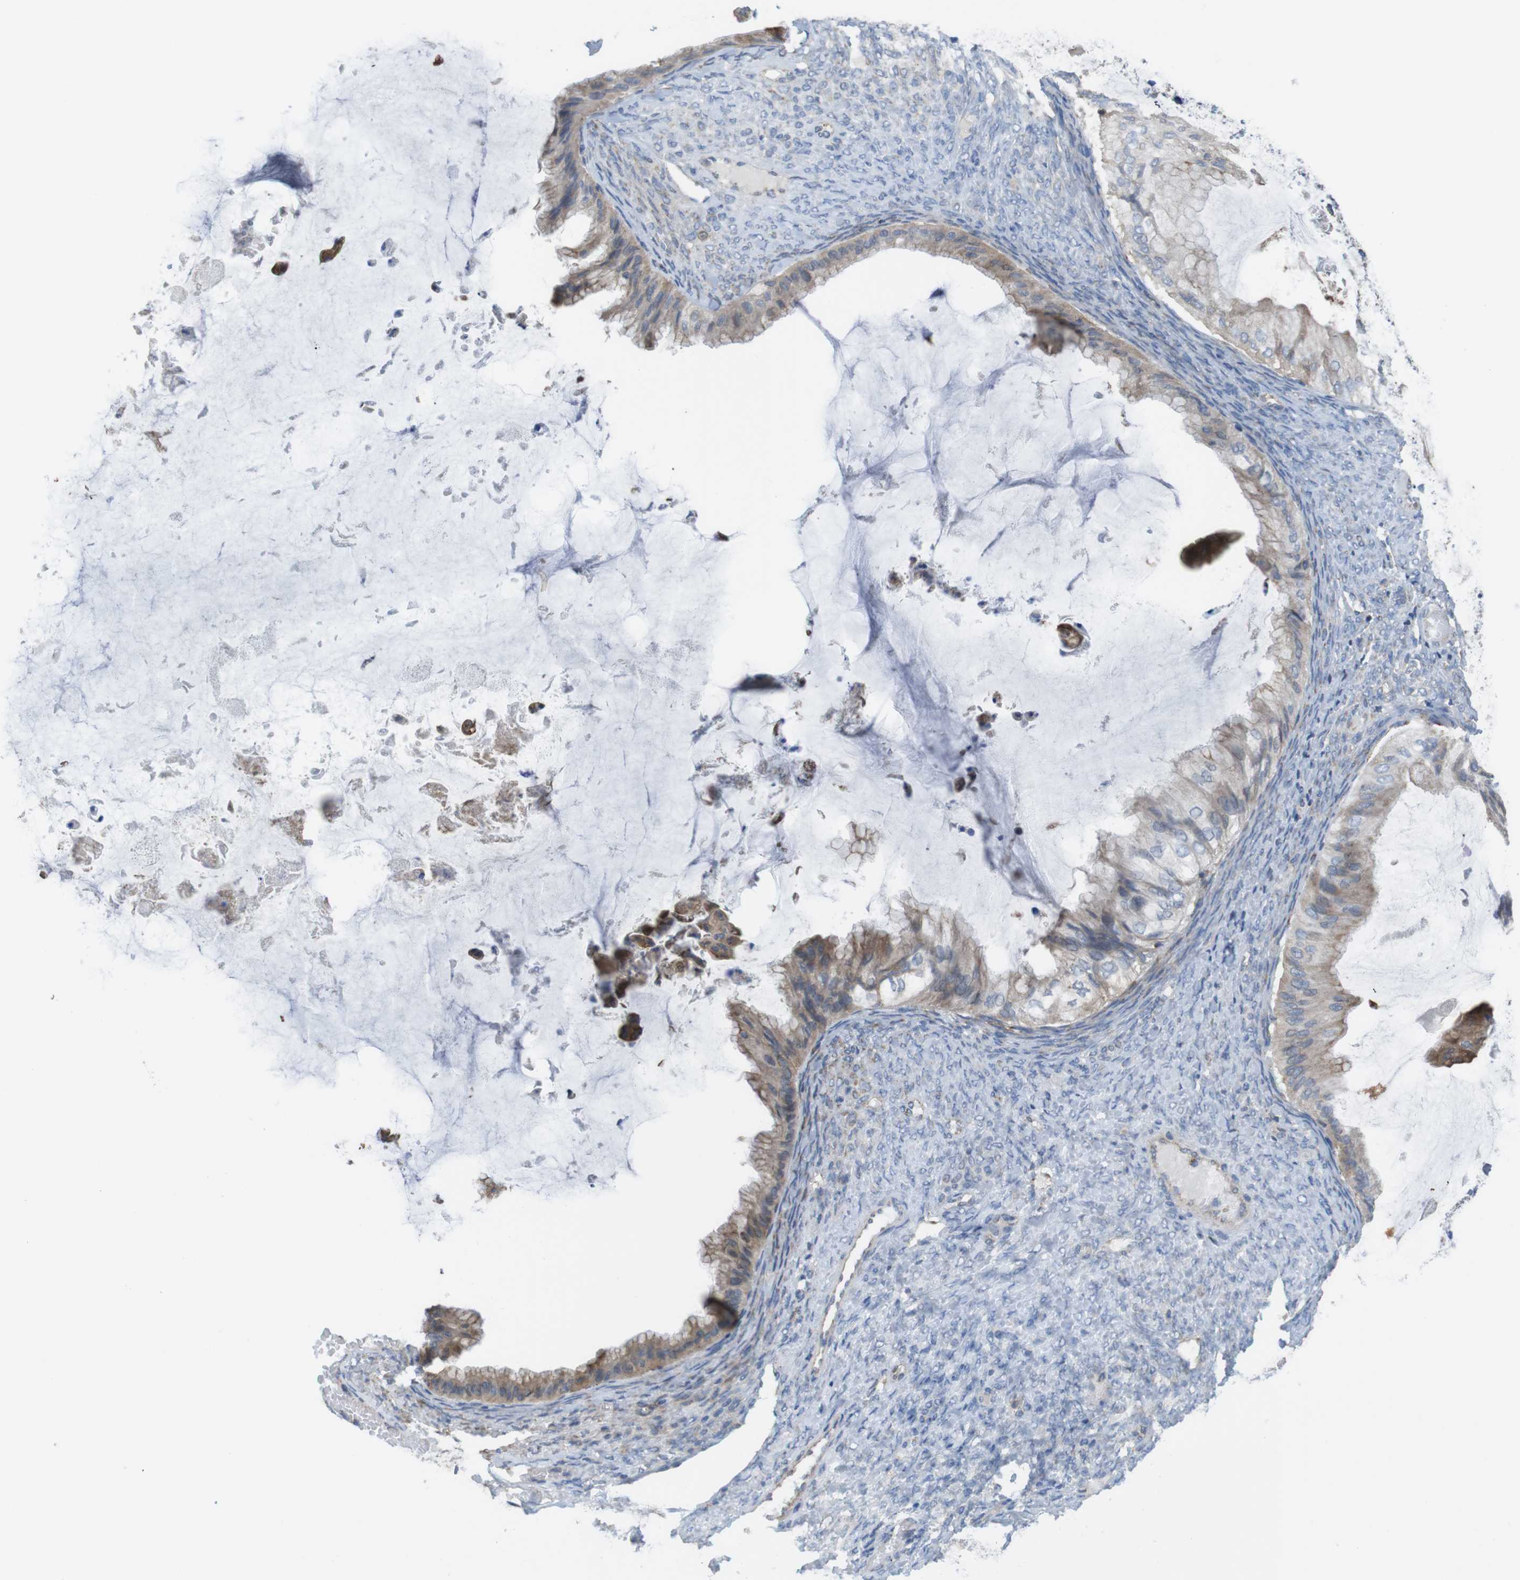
{"staining": {"intensity": "weak", "quantity": "25%-75%", "location": "cytoplasmic/membranous"}, "tissue": "ovarian cancer", "cell_type": "Tumor cells", "image_type": "cancer", "snomed": [{"axis": "morphology", "description": "Cystadenocarcinoma, mucinous, NOS"}, {"axis": "topography", "description": "Ovary"}], "caption": "There is low levels of weak cytoplasmic/membranous expression in tumor cells of mucinous cystadenocarcinoma (ovarian), as demonstrated by immunohistochemical staining (brown color).", "gene": "GRIK2", "patient": {"sex": "female", "age": 61}}